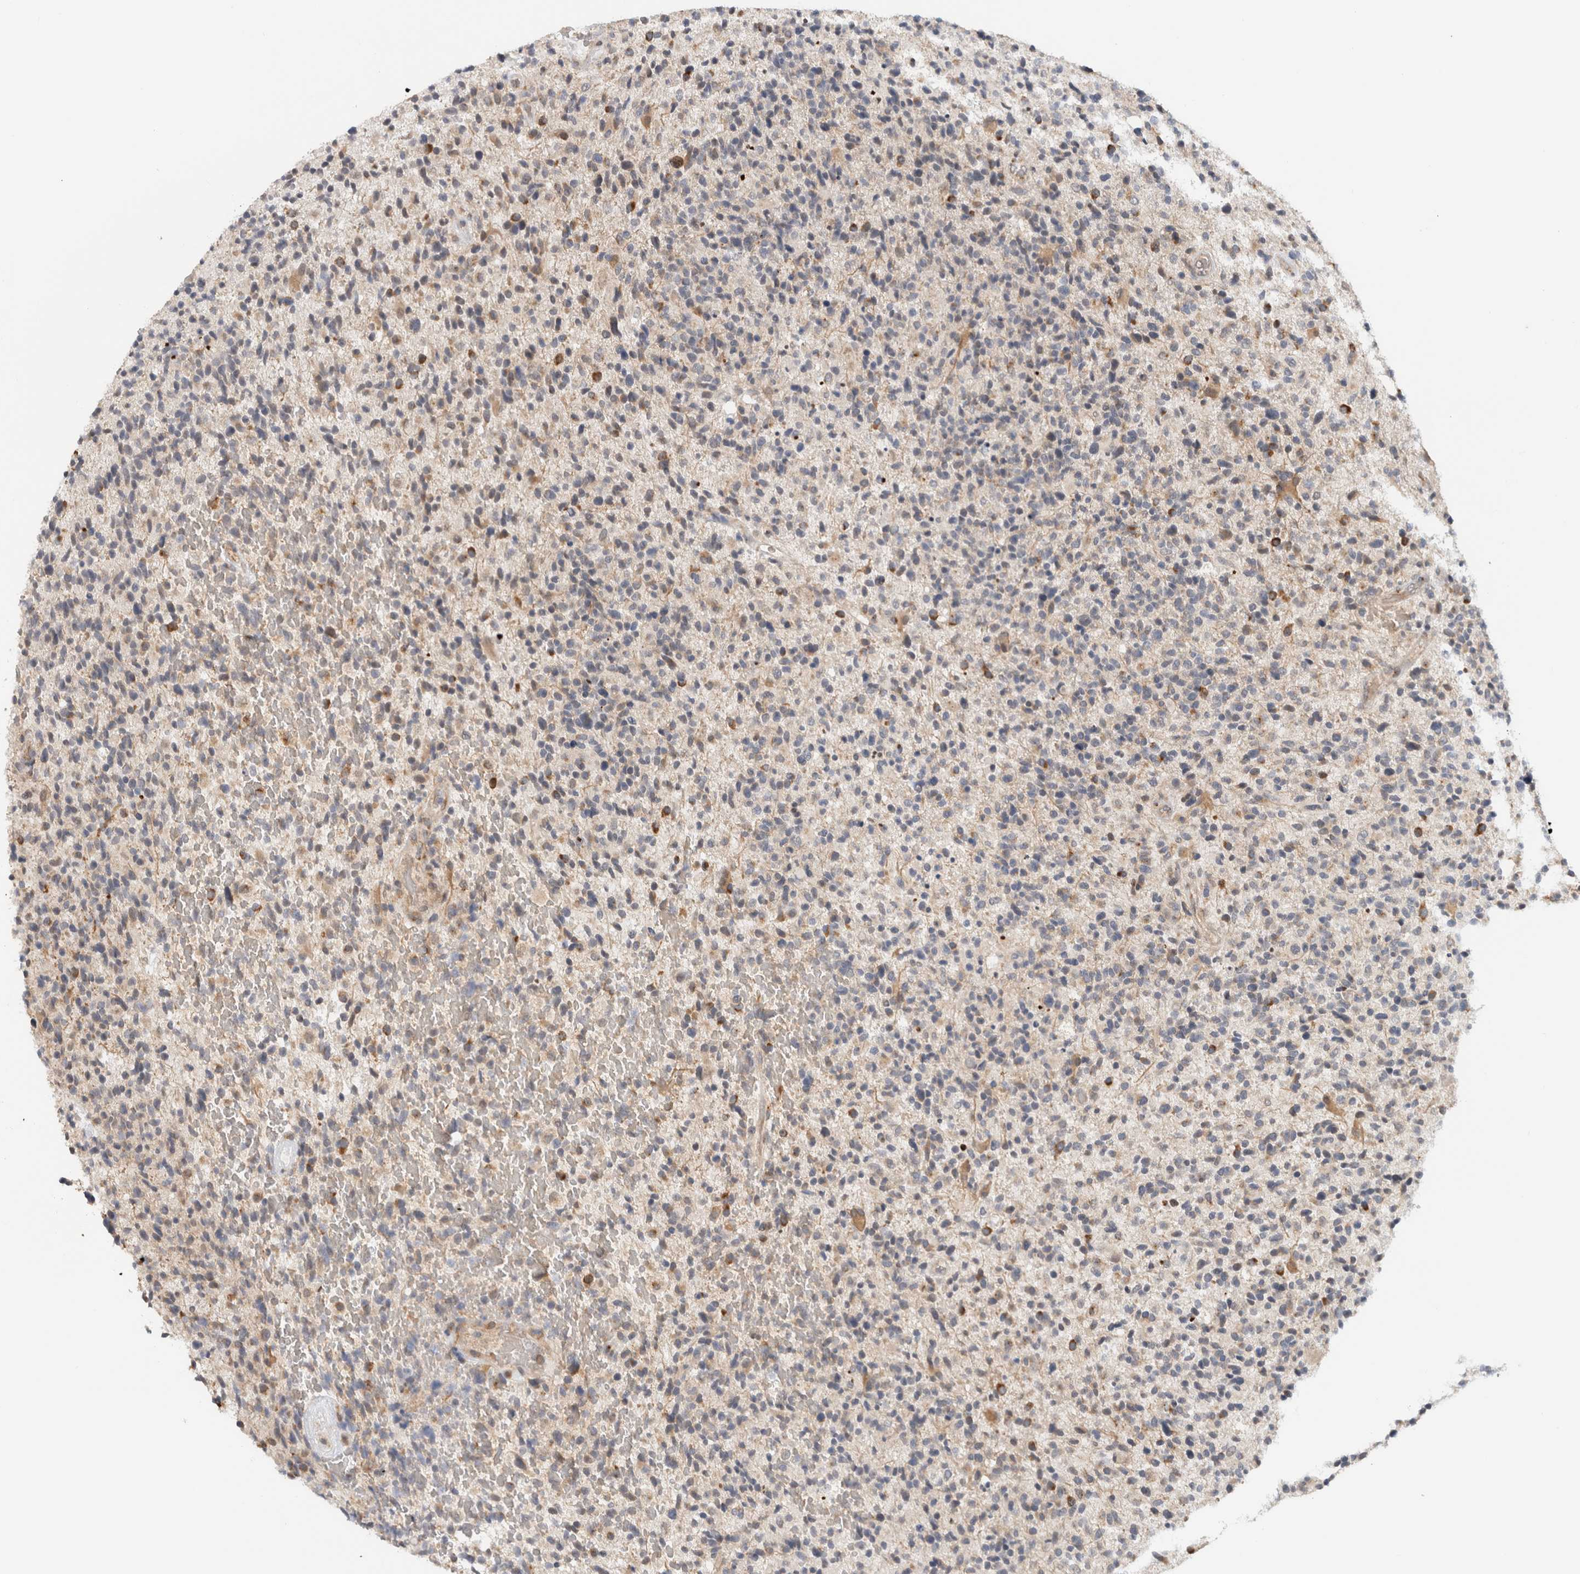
{"staining": {"intensity": "moderate", "quantity": "<25%", "location": "cytoplasmic/membranous"}, "tissue": "glioma", "cell_type": "Tumor cells", "image_type": "cancer", "snomed": [{"axis": "morphology", "description": "Glioma, malignant, High grade"}, {"axis": "topography", "description": "Brain"}], "caption": "Human malignant high-grade glioma stained for a protein (brown) shows moderate cytoplasmic/membranous positive positivity in approximately <25% of tumor cells.", "gene": "CMC2", "patient": {"sex": "male", "age": 72}}